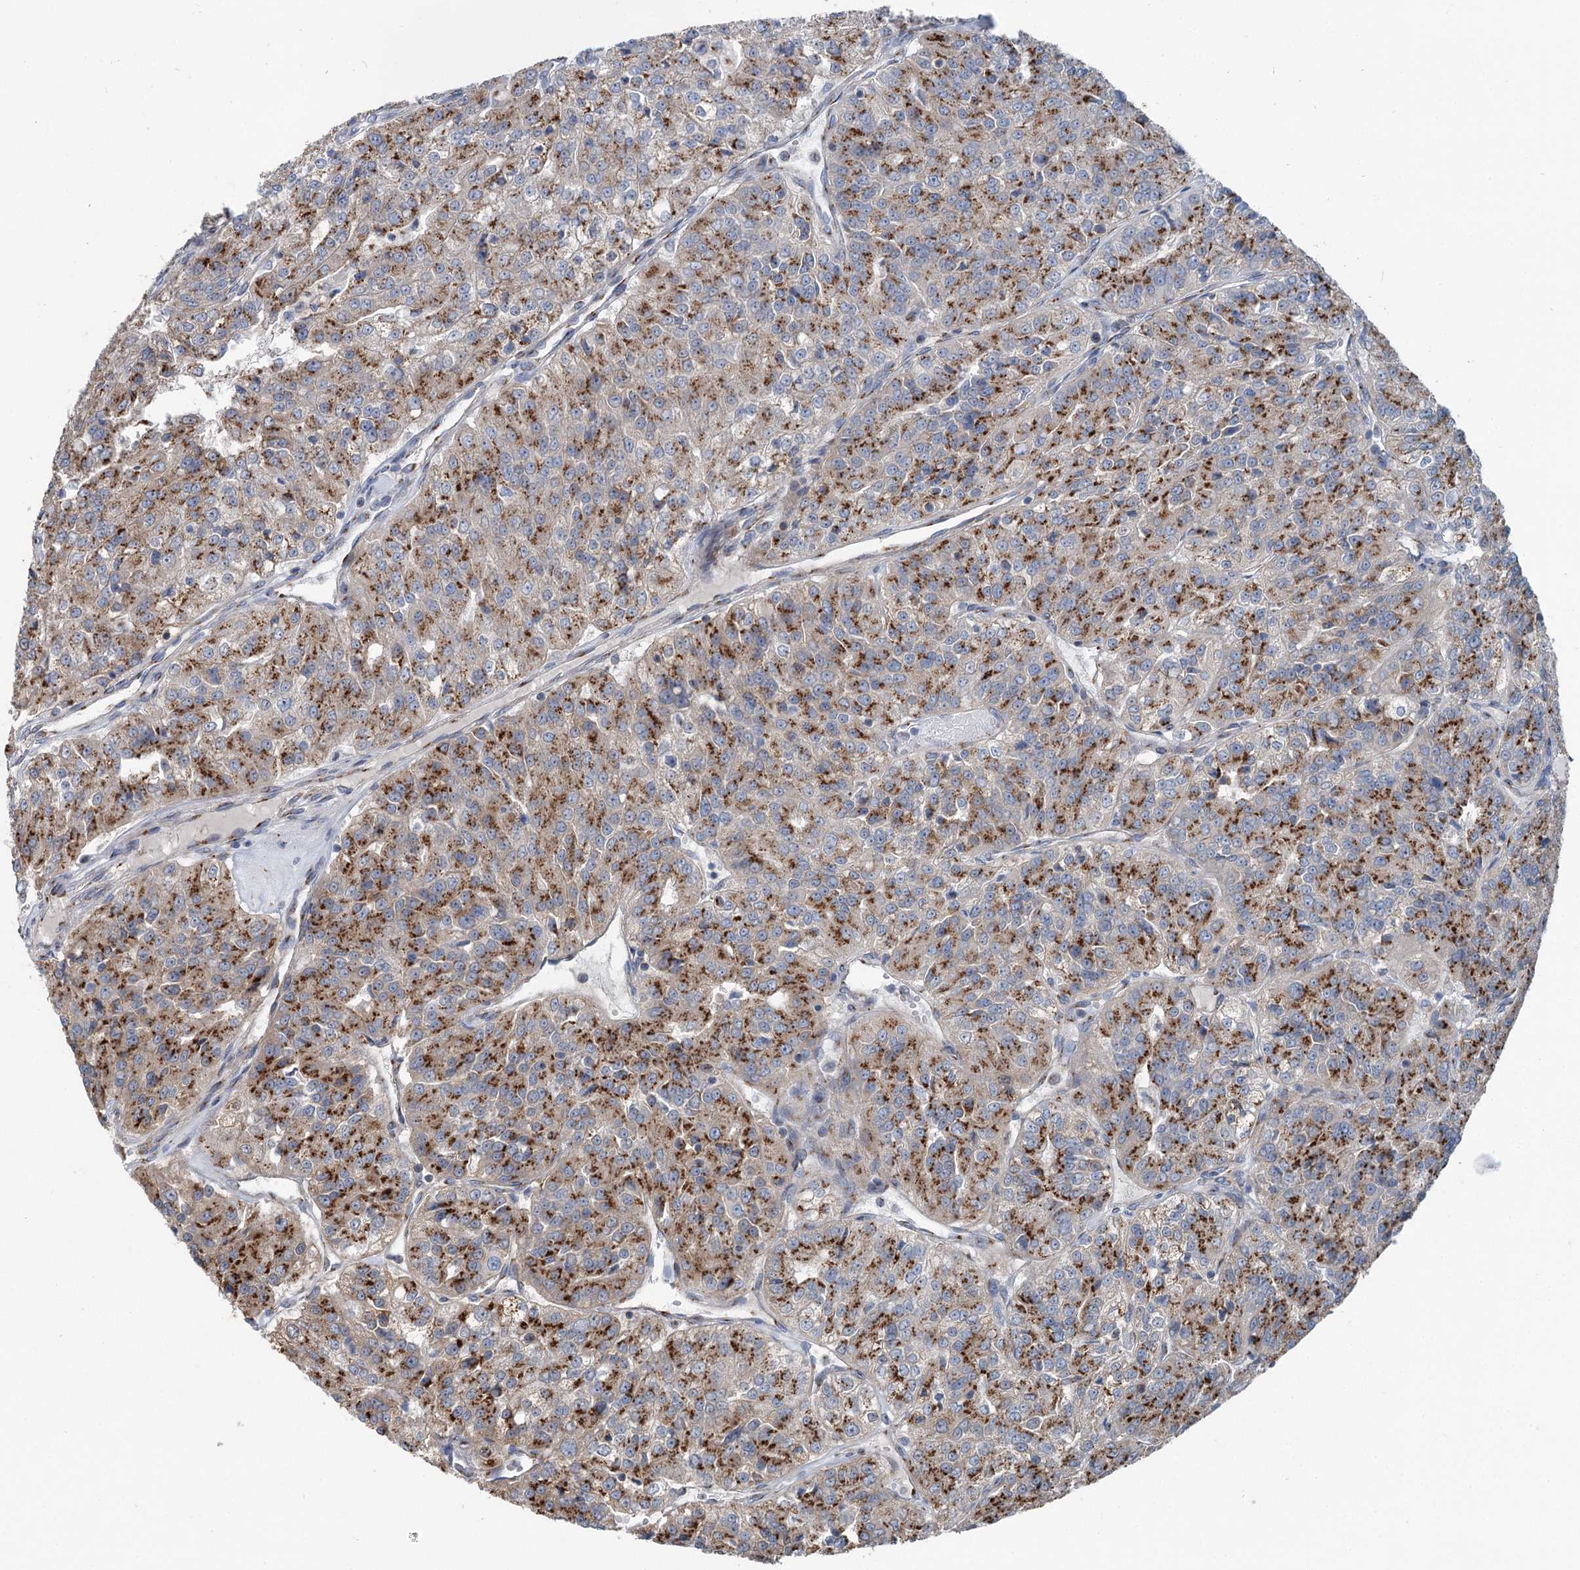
{"staining": {"intensity": "strong", "quantity": "25%-75%", "location": "cytoplasmic/membranous"}, "tissue": "renal cancer", "cell_type": "Tumor cells", "image_type": "cancer", "snomed": [{"axis": "morphology", "description": "Adenocarcinoma, NOS"}, {"axis": "topography", "description": "Kidney"}], "caption": "A brown stain labels strong cytoplasmic/membranous expression of a protein in human renal adenocarcinoma tumor cells.", "gene": "ITIH5", "patient": {"sex": "female", "age": 63}}